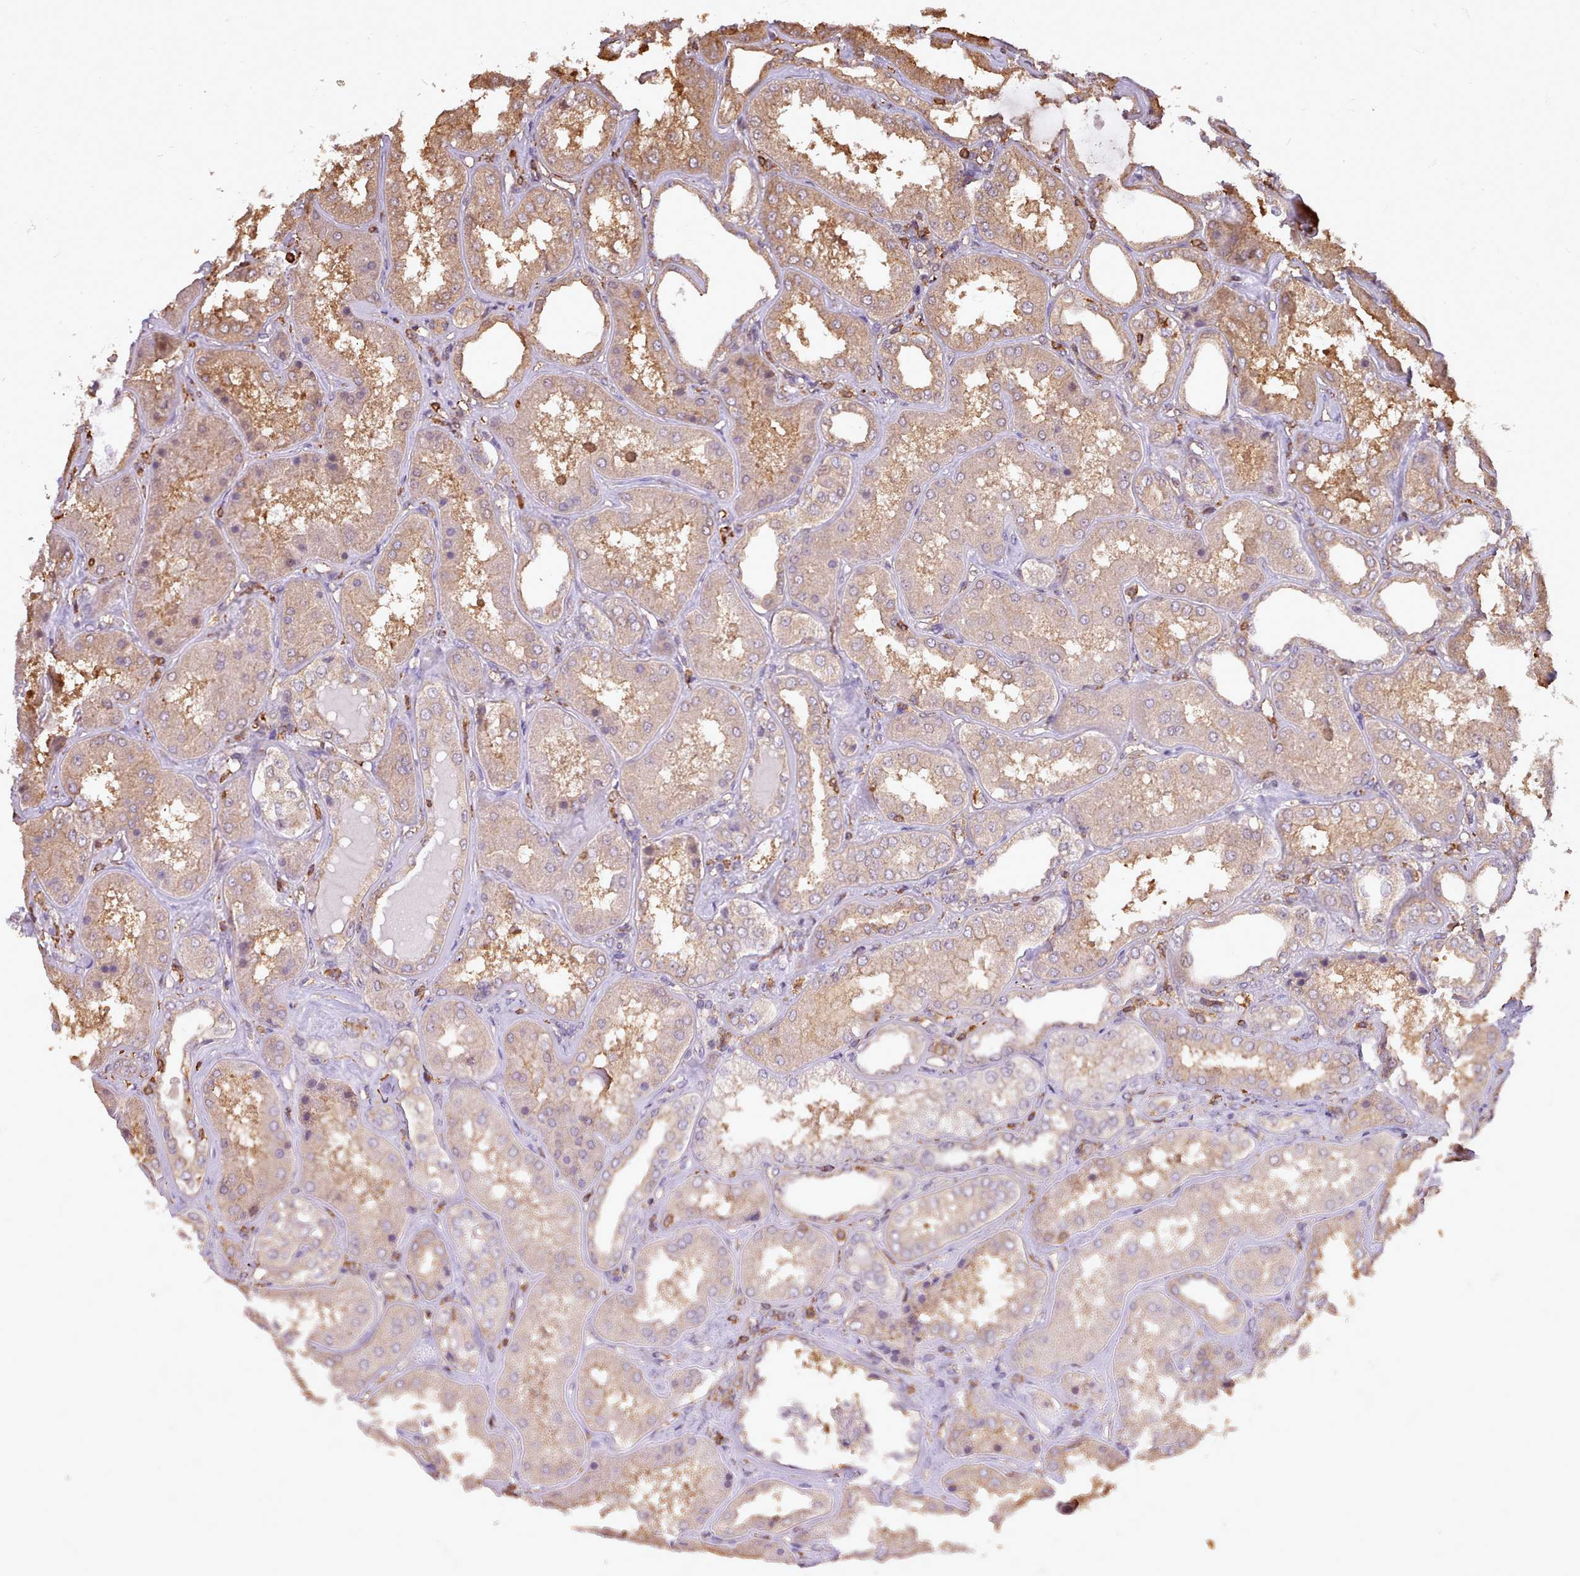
{"staining": {"intensity": "moderate", "quantity": "25%-75%", "location": "cytoplasmic/membranous"}, "tissue": "kidney", "cell_type": "Cells in glomeruli", "image_type": "normal", "snomed": [{"axis": "morphology", "description": "Normal tissue, NOS"}, {"axis": "topography", "description": "Kidney"}], "caption": "IHC of unremarkable human kidney demonstrates medium levels of moderate cytoplasmic/membranous positivity in approximately 25%-75% of cells in glomeruli.", "gene": "CAPZA1", "patient": {"sex": "female", "age": 56}}